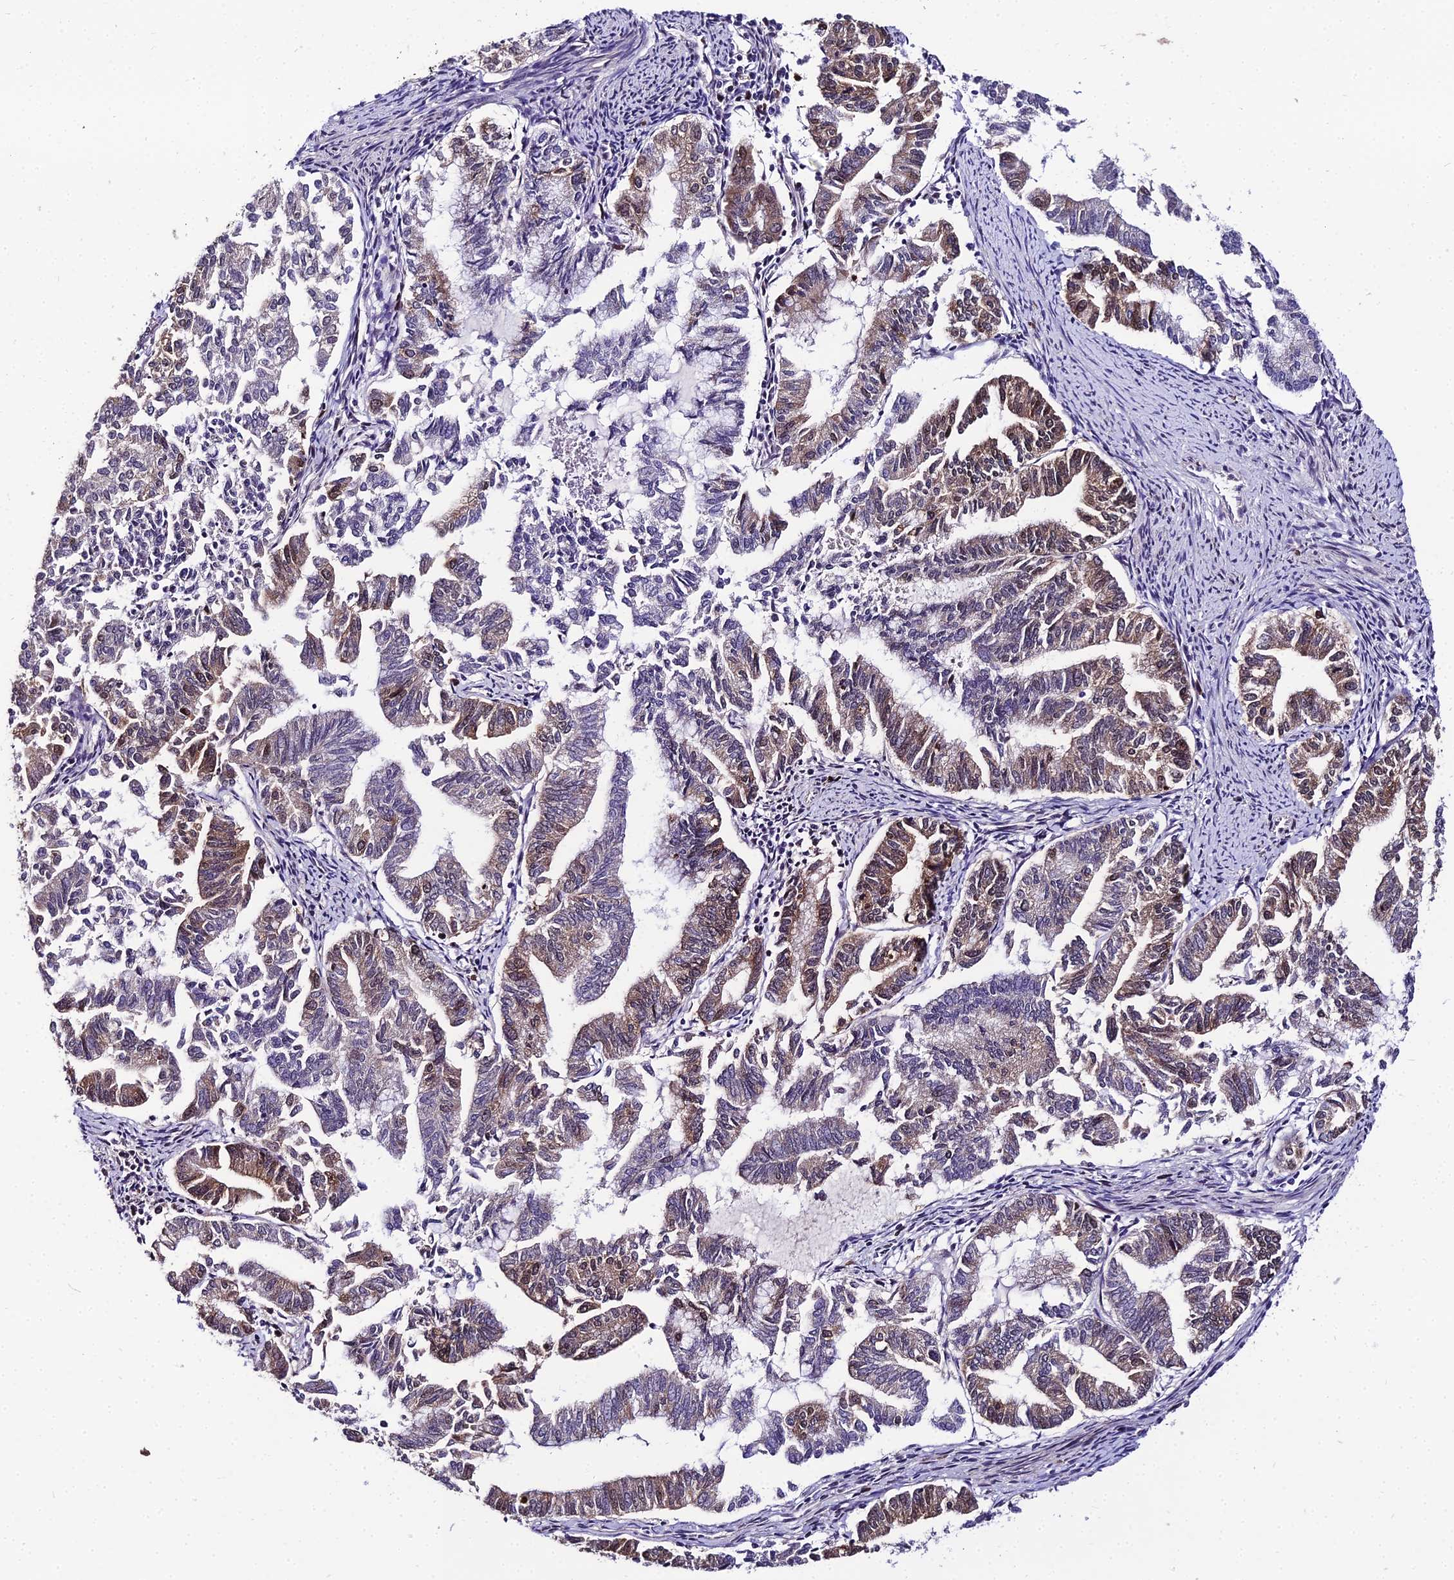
{"staining": {"intensity": "moderate", "quantity": "<25%", "location": "cytoplasmic/membranous,nuclear"}, "tissue": "endometrial cancer", "cell_type": "Tumor cells", "image_type": "cancer", "snomed": [{"axis": "morphology", "description": "Adenocarcinoma, NOS"}, {"axis": "topography", "description": "Endometrium"}], "caption": "Endometrial cancer tissue demonstrates moderate cytoplasmic/membranous and nuclear positivity in approximately <25% of tumor cells", "gene": "TRIML2", "patient": {"sex": "female", "age": 79}}